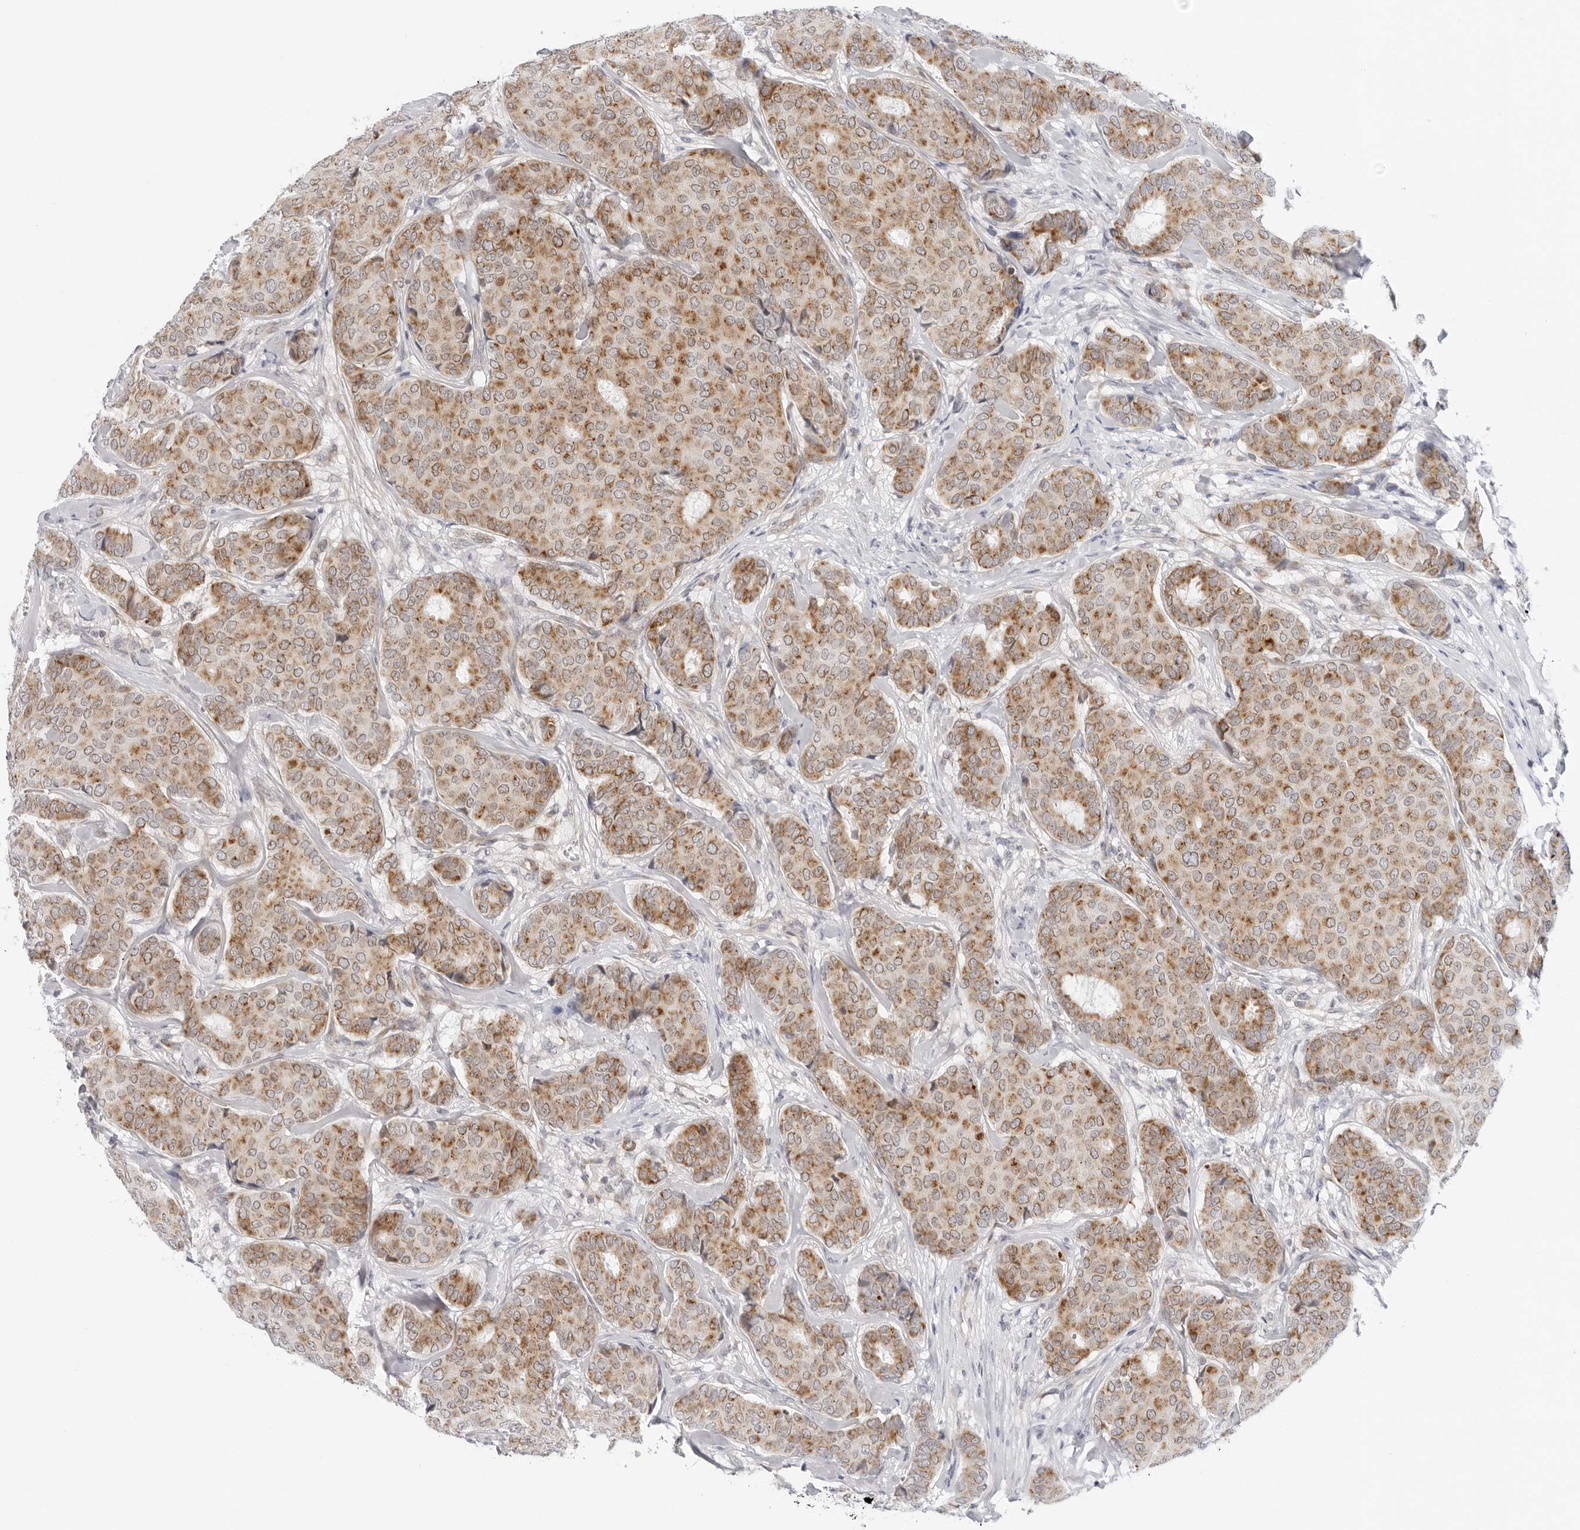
{"staining": {"intensity": "moderate", "quantity": ">75%", "location": "cytoplasmic/membranous"}, "tissue": "breast cancer", "cell_type": "Tumor cells", "image_type": "cancer", "snomed": [{"axis": "morphology", "description": "Duct carcinoma"}, {"axis": "topography", "description": "Breast"}], "caption": "Moderate cytoplasmic/membranous protein expression is present in about >75% of tumor cells in intraductal carcinoma (breast).", "gene": "CIART", "patient": {"sex": "female", "age": 75}}